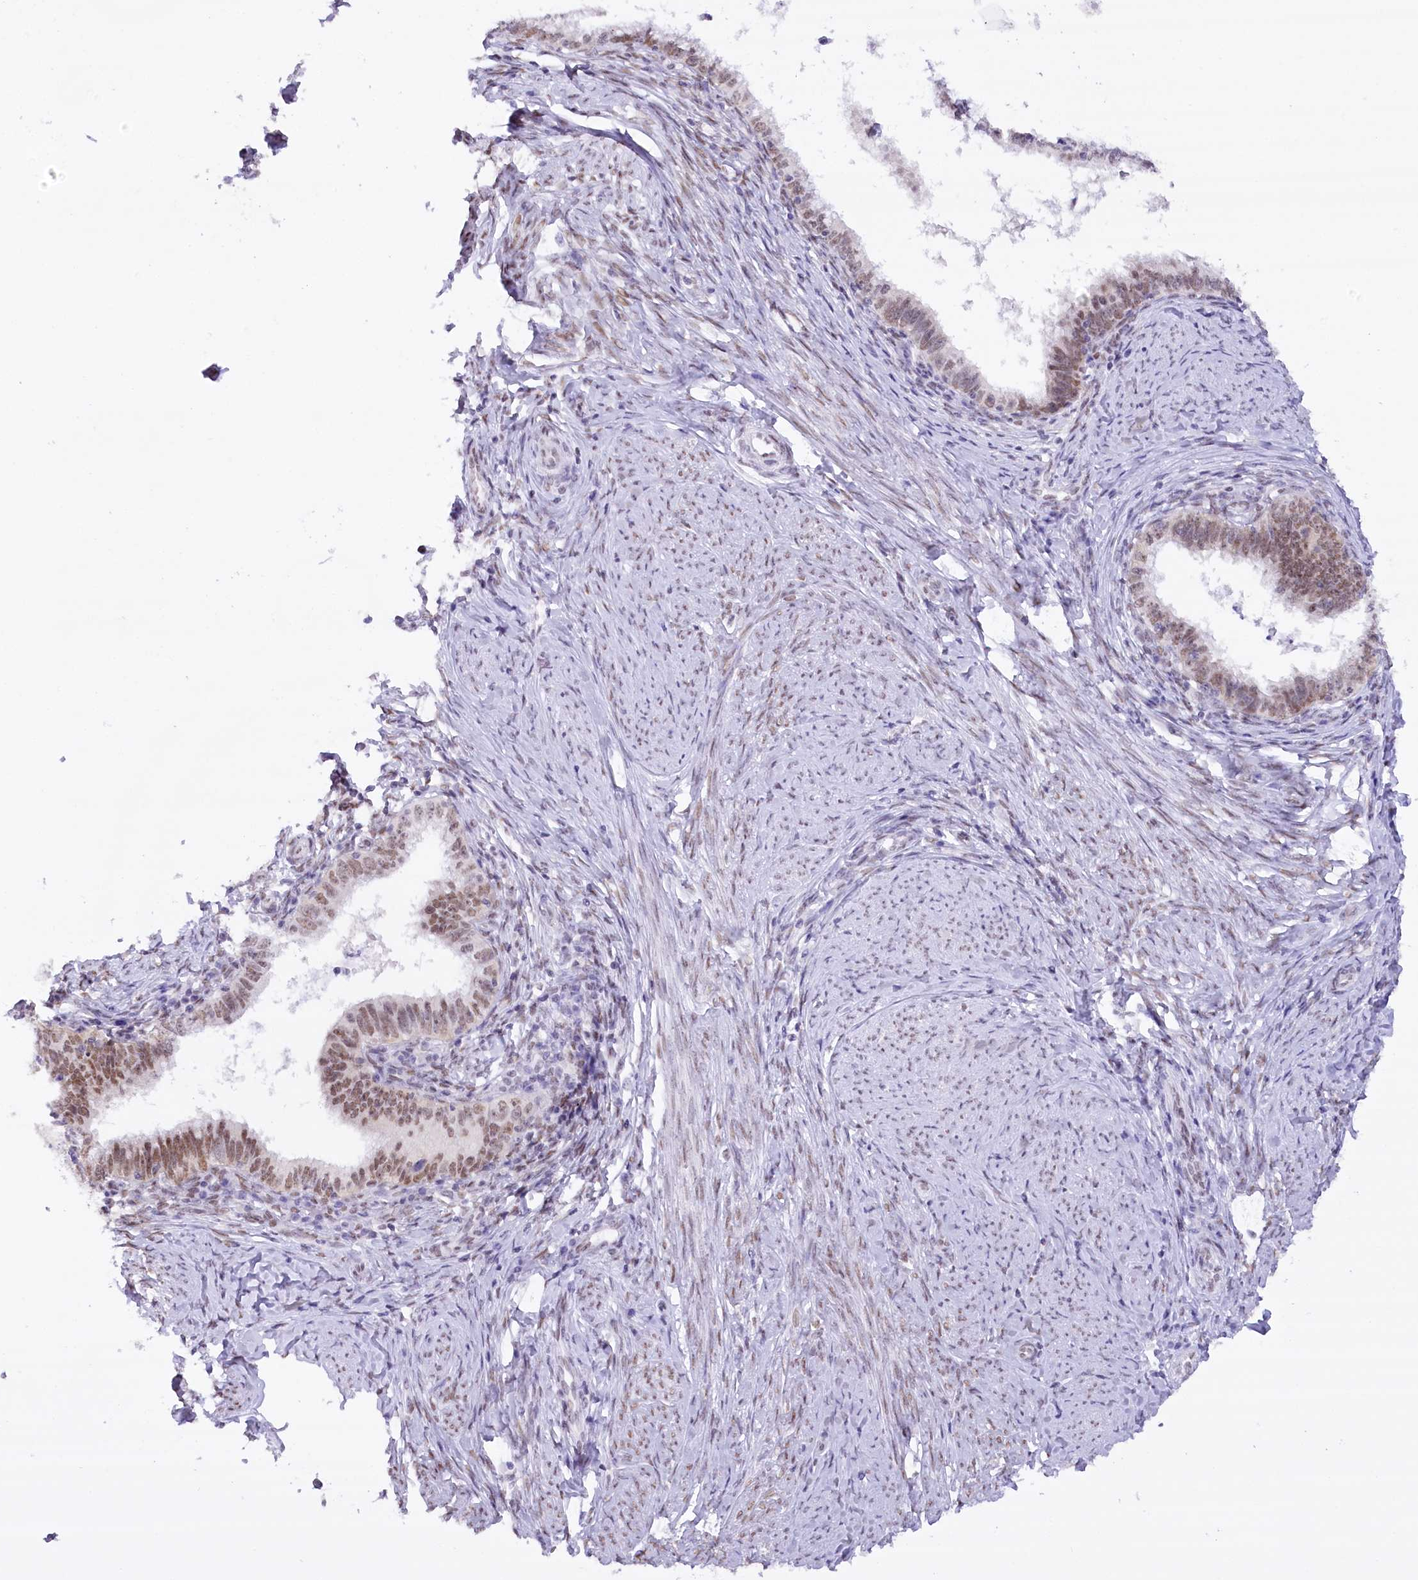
{"staining": {"intensity": "moderate", "quantity": ">75%", "location": "nuclear"}, "tissue": "cervical cancer", "cell_type": "Tumor cells", "image_type": "cancer", "snomed": [{"axis": "morphology", "description": "Adenocarcinoma, NOS"}, {"axis": "topography", "description": "Cervix"}], "caption": "Moderate nuclear positivity is seen in approximately >75% of tumor cells in cervical cancer.", "gene": "HNRNPA0", "patient": {"sex": "female", "age": 36}}